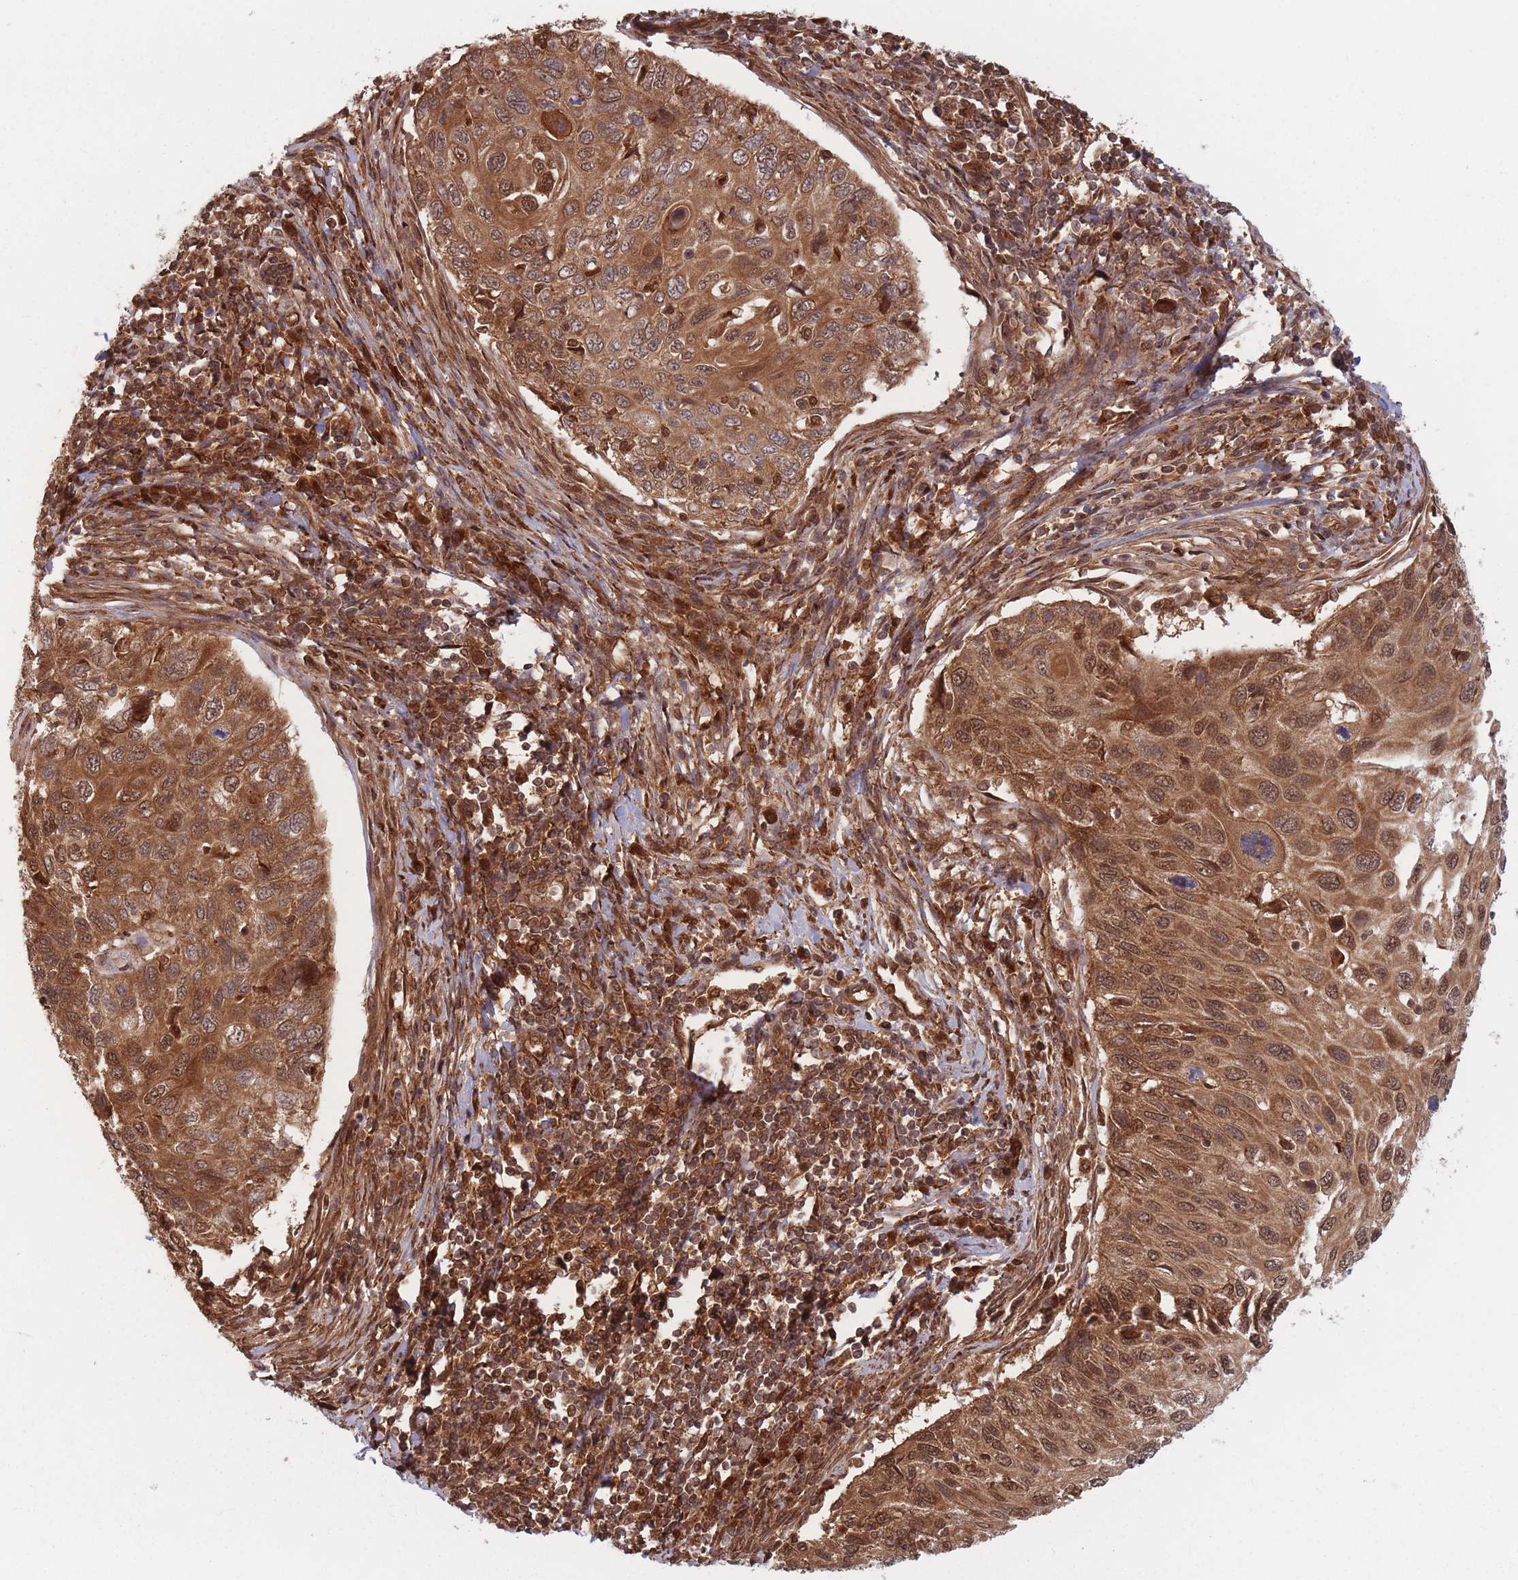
{"staining": {"intensity": "moderate", "quantity": ">75%", "location": "cytoplasmic/membranous,nuclear"}, "tissue": "cervical cancer", "cell_type": "Tumor cells", "image_type": "cancer", "snomed": [{"axis": "morphology", "description": "Squamous cell carcinoma, NOS"}, {"axis": "topography", "description": "Cervix"}], "caption": "Immunohistochemistry photomicrograph of cervical cancer (squamous cell carcinoma) stained for a protein (brown), which reveals medium levels of moderate cytoplasmic/membranous and nuclear expression in approximately >75% of tumor cells.", "gene": "PODXL2", "patient": {"sex": "female", "age": 70}}